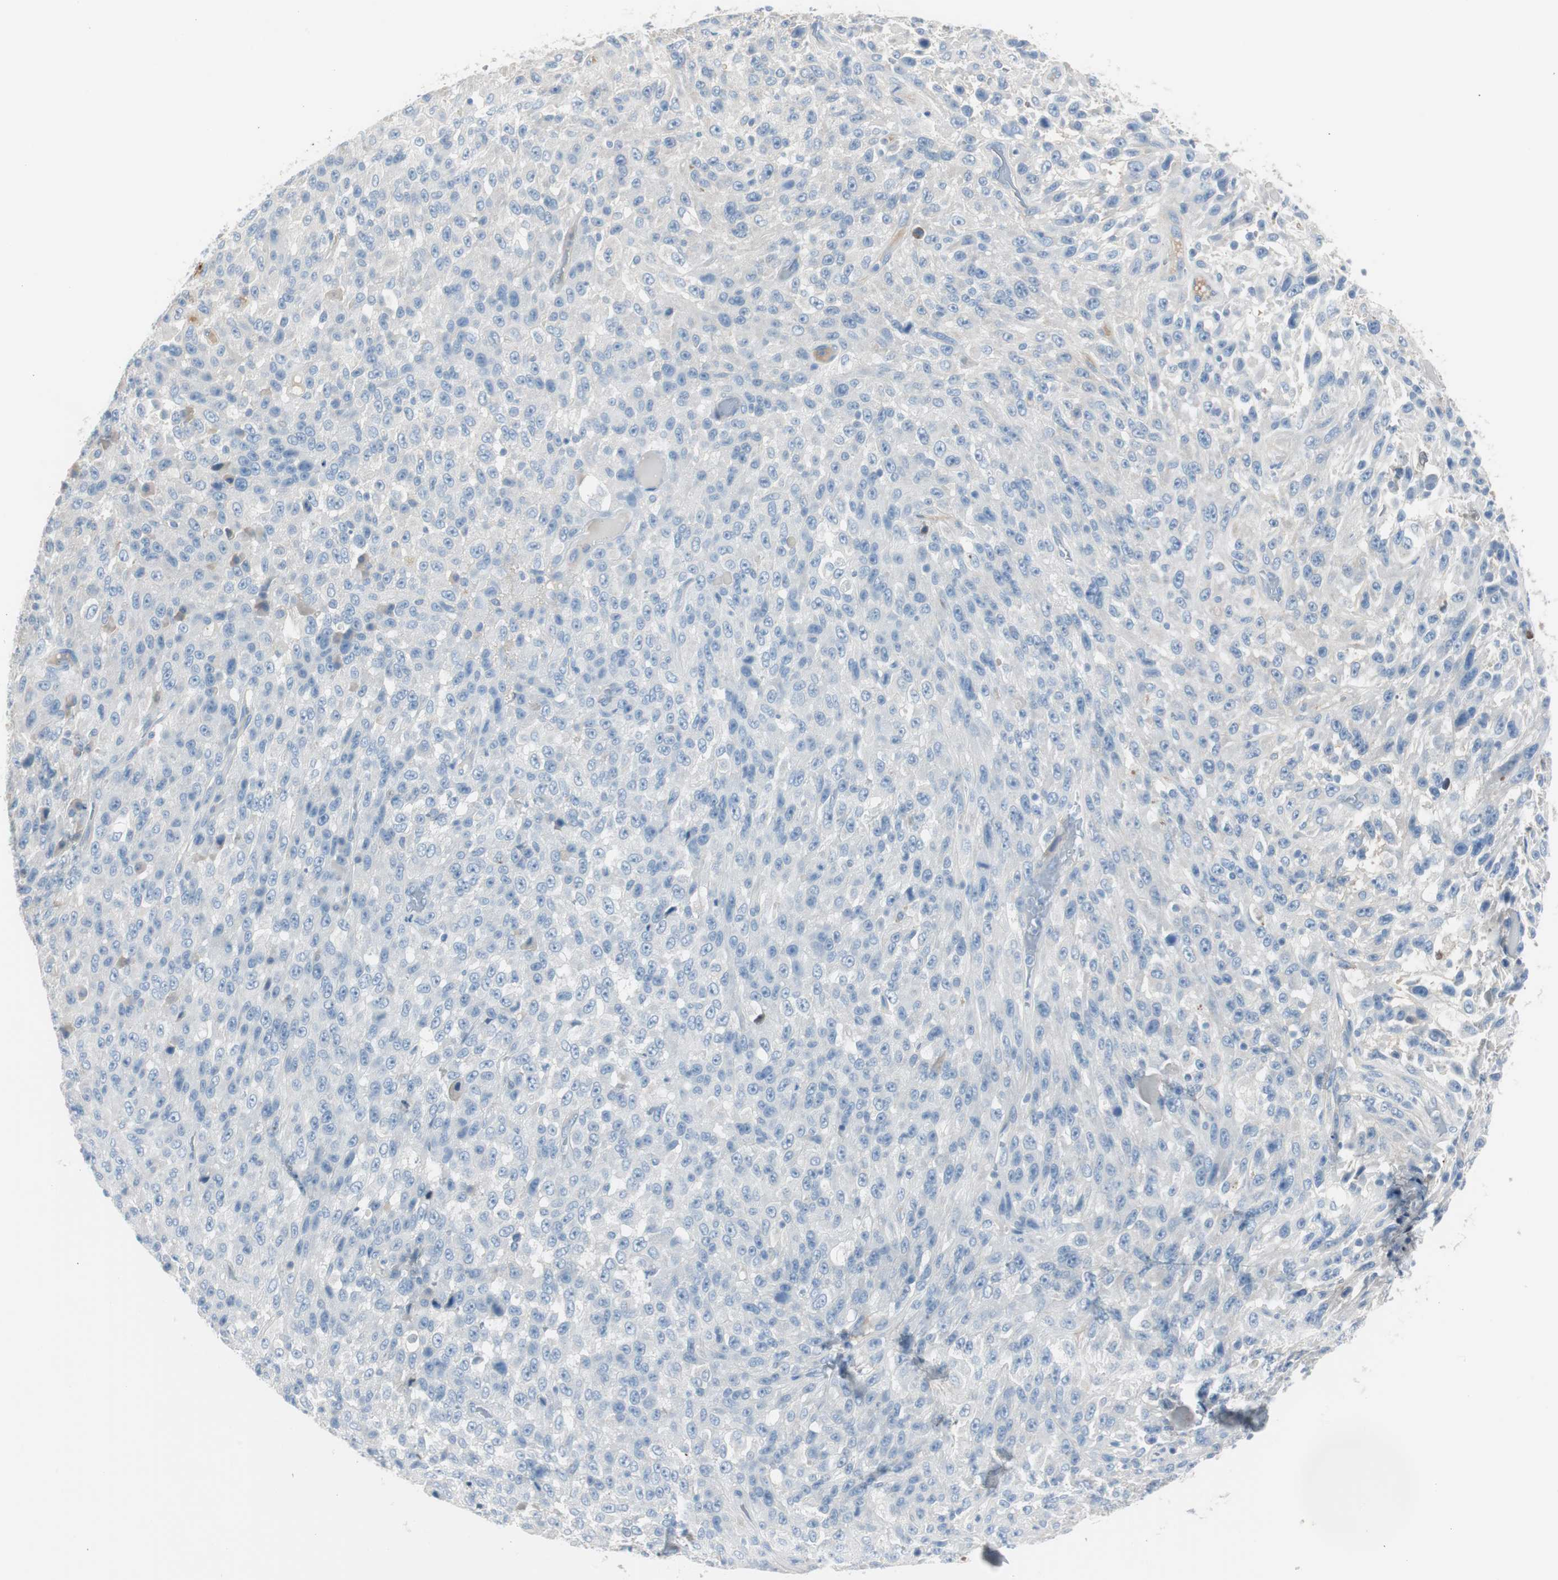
{"staining": {"intensity": "weak", "quantity": "<25%", "location": "cytoplasmic/membranous"}, "tissue": "urothelial cancer", "cell_type": "Tumor cells", "image_type": "cancer", "snomed": [{"axis": "morphology", "description": "Urothelial carcinoma, High grade"}, {"axis": "topography", "description": "Urinary bladder"}], "caption": "Urothelial cancer stained for a protein using immunohistochemistry demonstrates no positivity tumor cells.", "gene": "SERPINF1", "patient": {"sex": "male", "age": 66}}